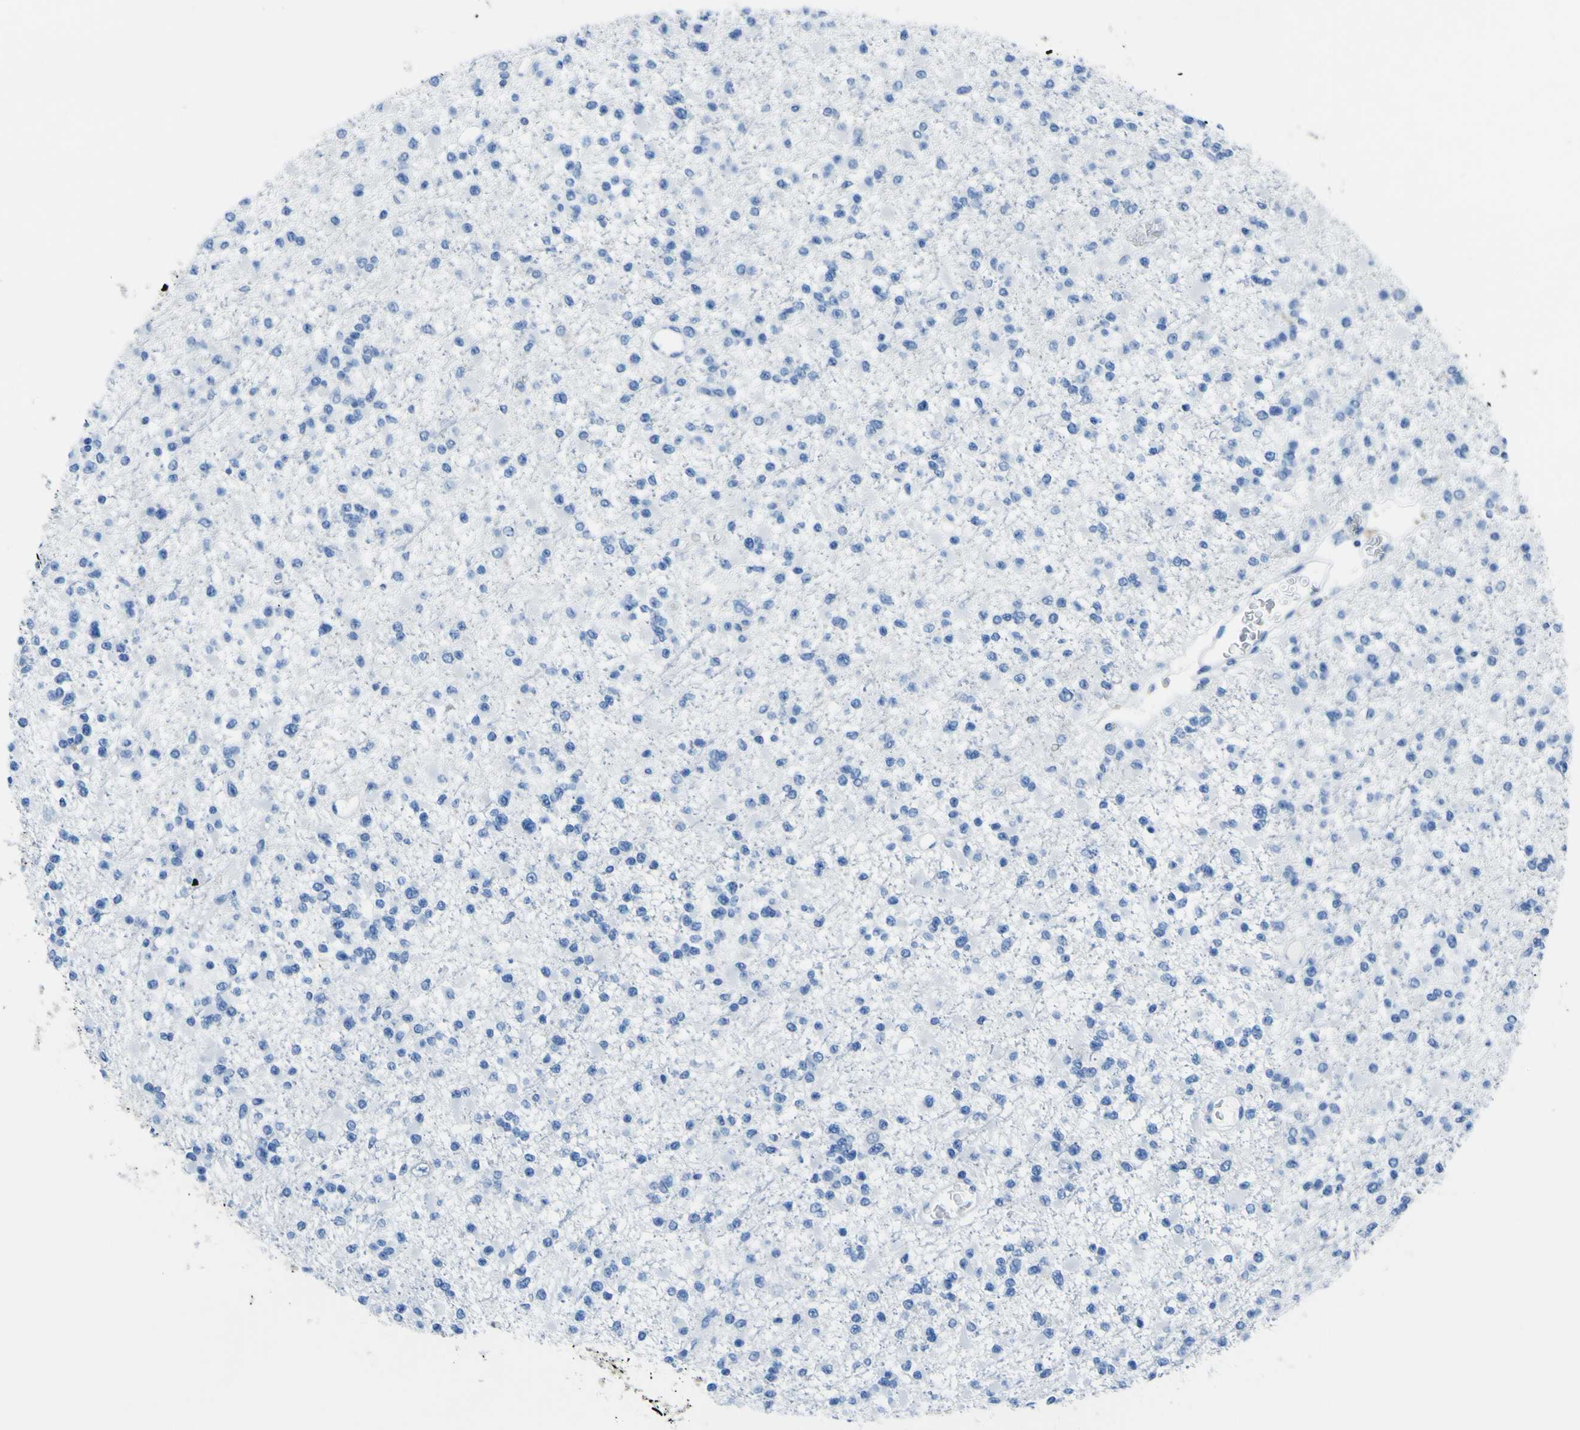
{"staining": {"intensity": "negative", "quantity": "none", "location": "none"}, "tissue": "glioma", "cell_type": "Tumor cells", "image_type": "cancer", "snomed": [{"axis": "morphology", "description": "Glioma, malignant, Low grade"}, {"axis": "topography", "description": "Brain"}], "caption": "Immunohistochemical staining of human malignant low-grade glioma shows no significant positivity in tumor cells.", "gene": "ACSL1", "patient": {"sex": "female", "age": 22}}